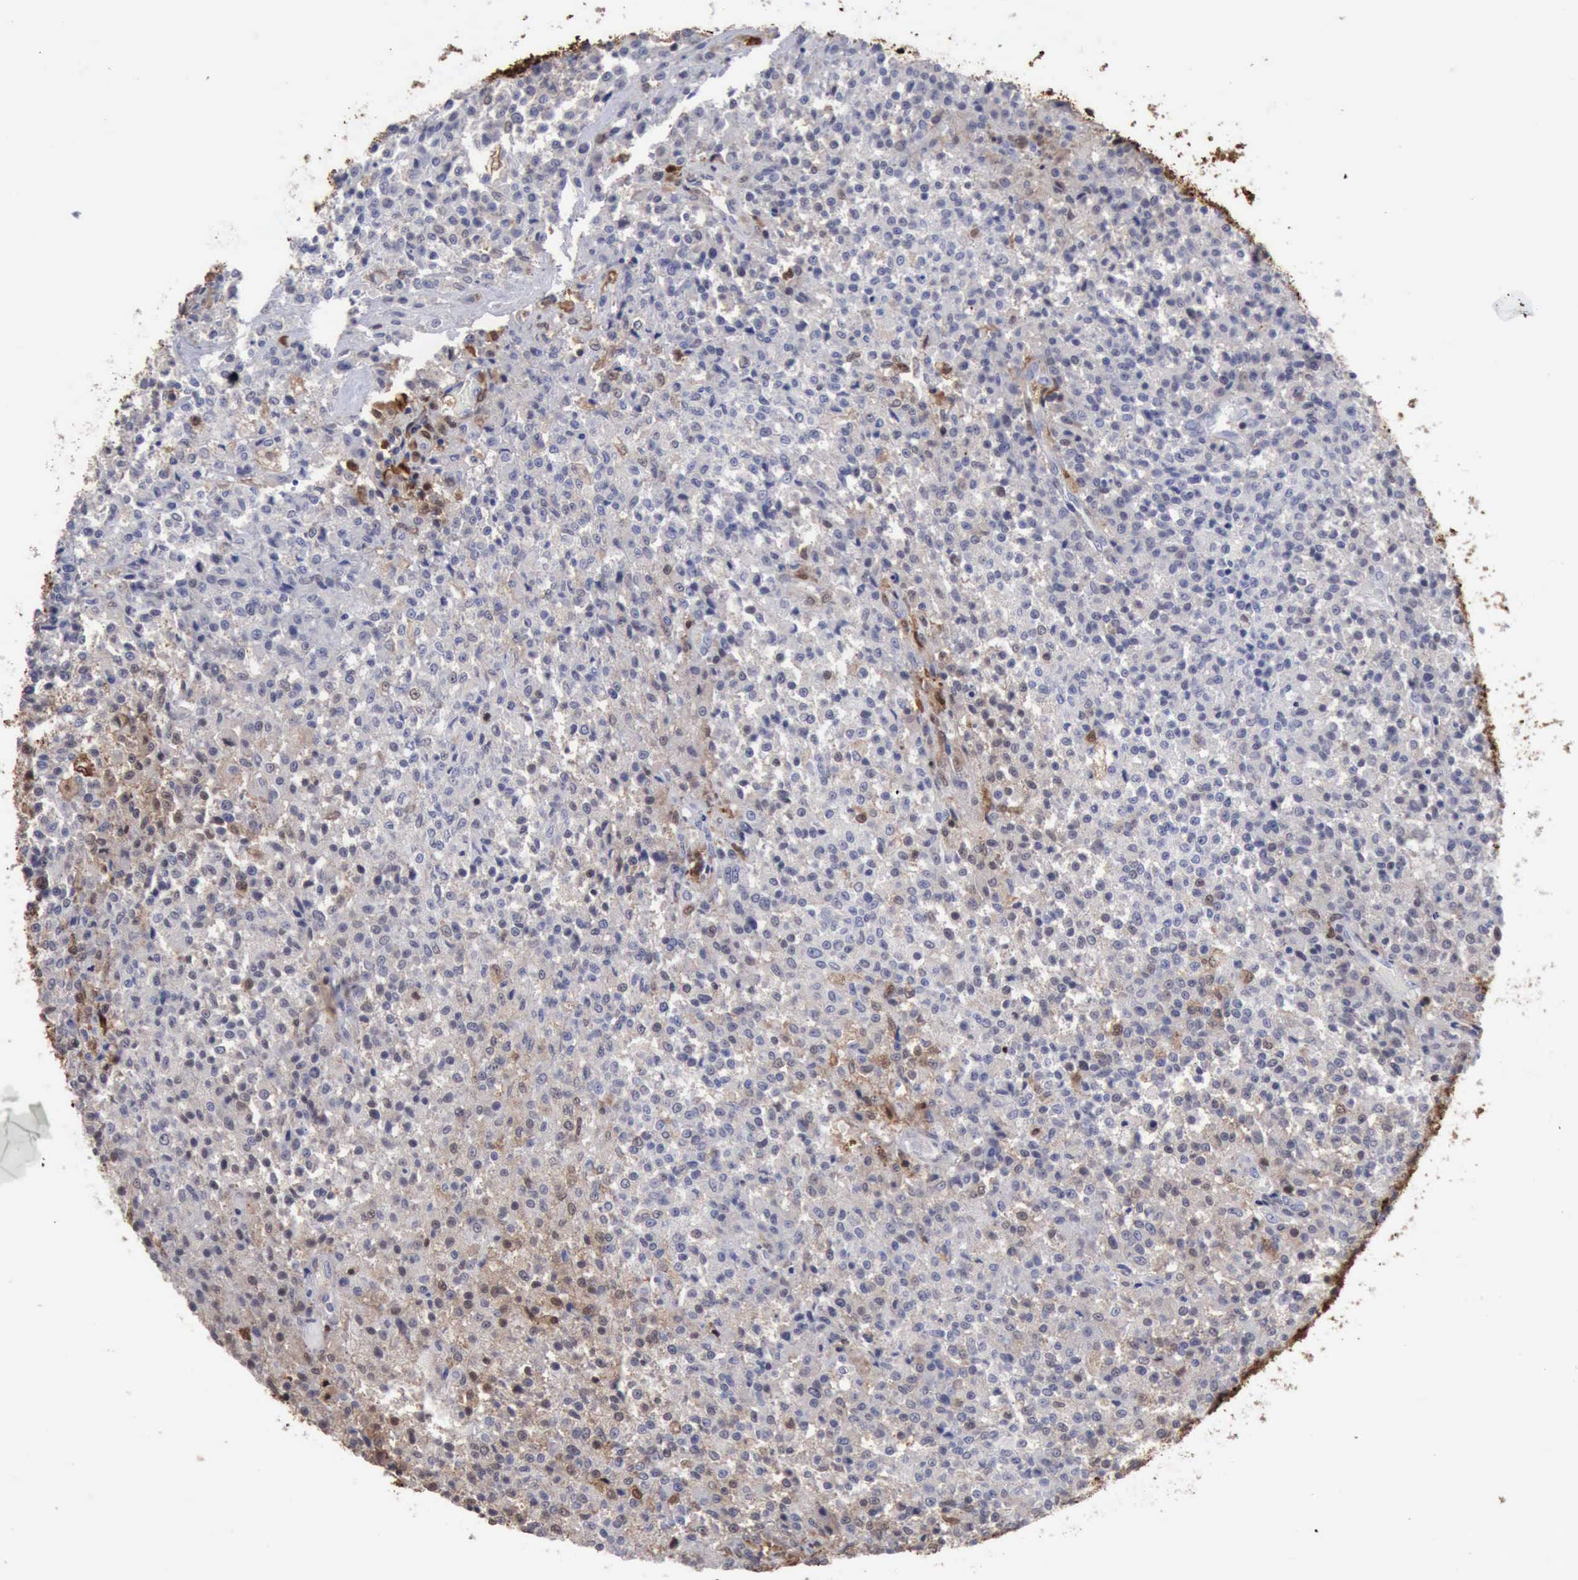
{"staining": {"intensity": "strong", "quantity": "<25%", "location": "nuclear"}, "tissue": "testis cancer", "cell_type": "Tumor cells", "image_type": "cancer", "snomed": [{"axis": "morphology", "description": "Seminoma, NOS"}, {"axis": "topography", "description": "Testis"}], "caption": "Tumor cells demonstrate medium levels of strong nuclear staining in about <25% of cells in testis cancer.", "gene": "STAT1", "patient": {"sex": "male", "age": 59}}